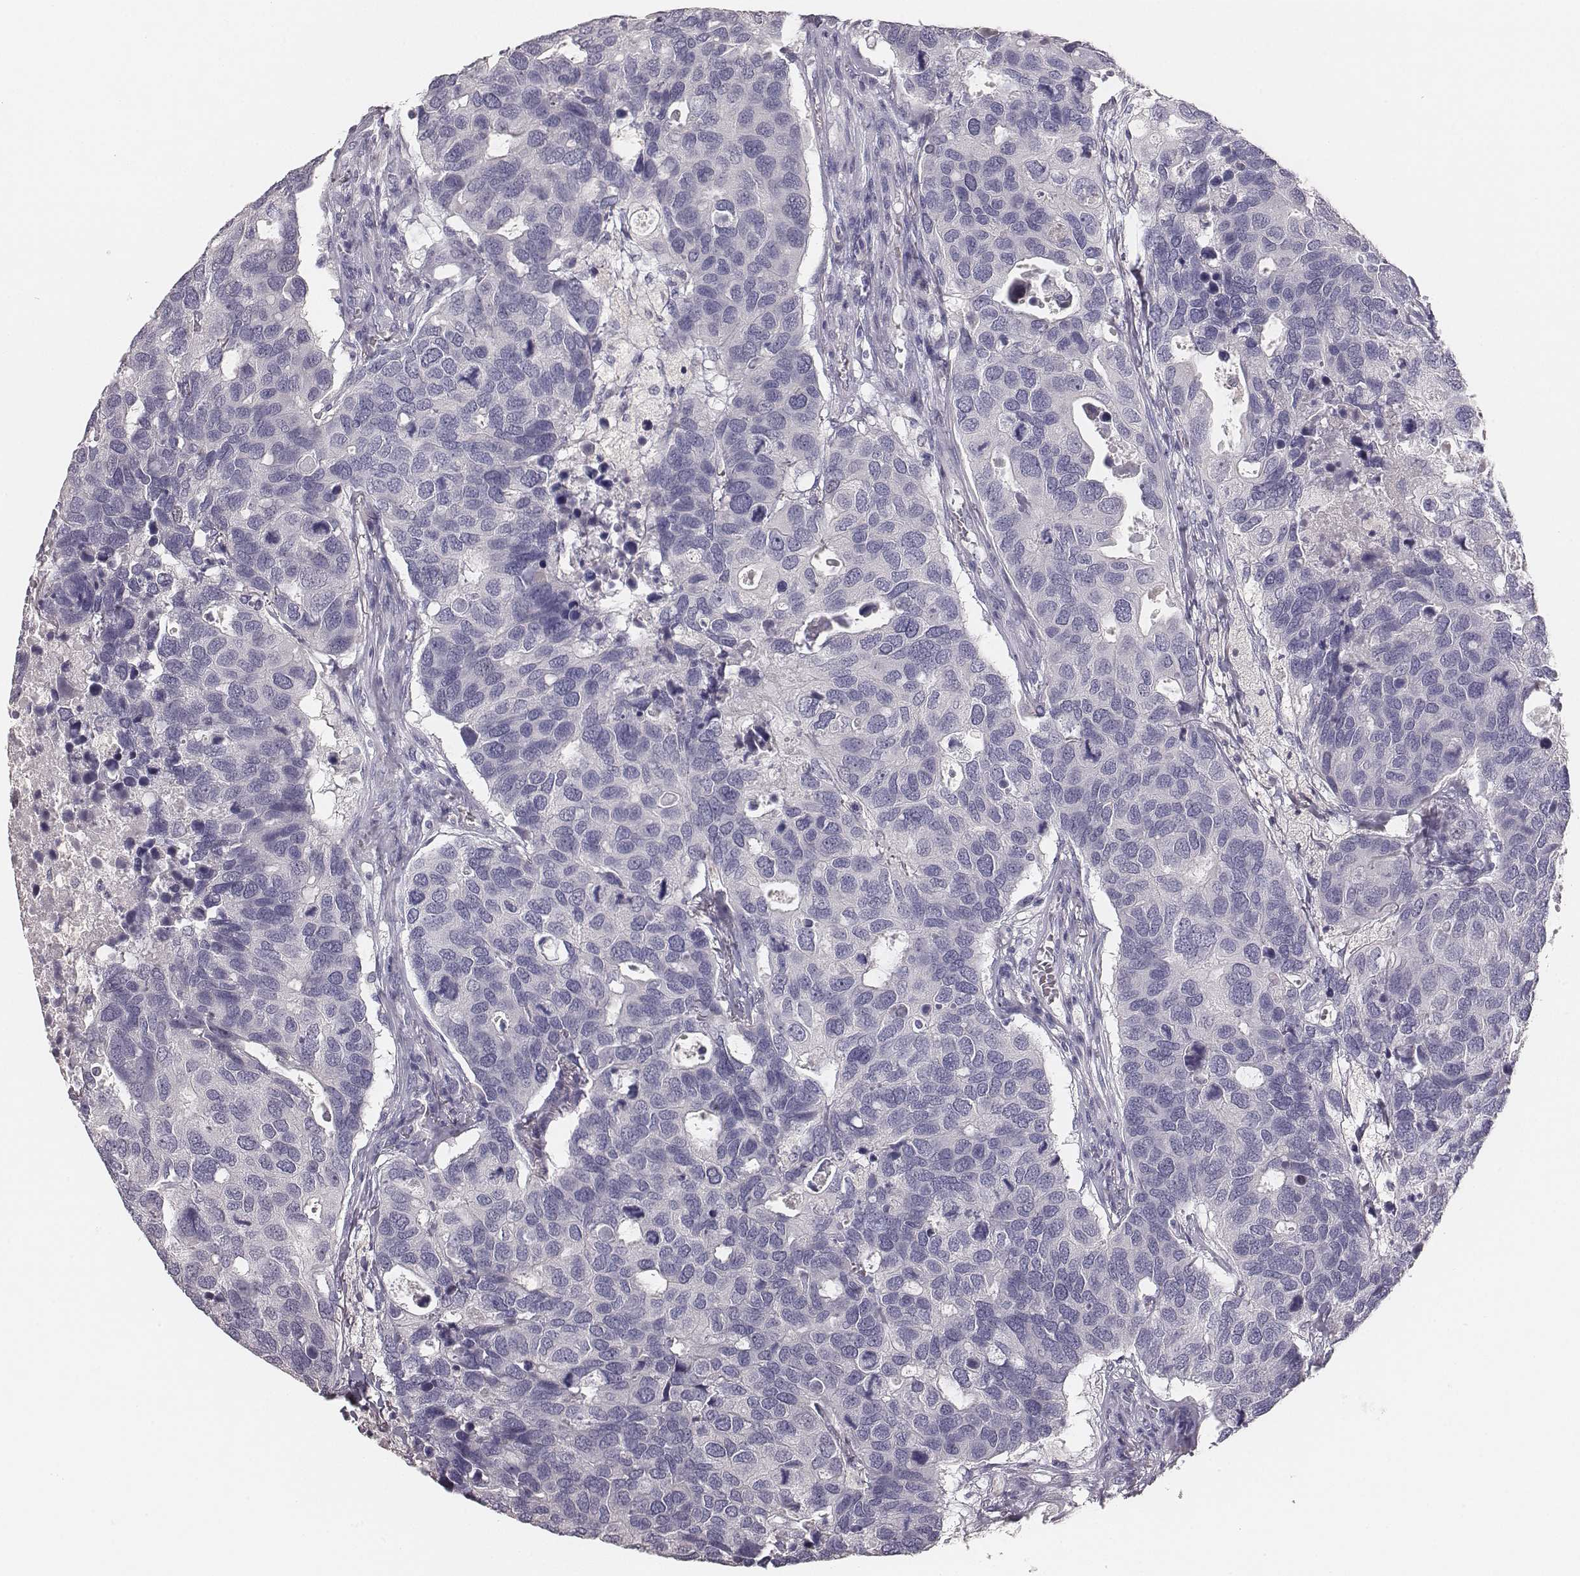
{"staining": {"intensity": "negative", "quantity": "none", "location": "none"}, "tissue": "breast cancer", "cell_type": "Tumor cells", "image_type": "cancer", "snomed": [{"axis": "morphology", "description": "Duct carcinoma"}, {"axis": "topography", "description": "Breast"}], "caption": "Histopathology image shows no protein positivity in tumor cells of intraductal carcinoma (breast) tissue. (DAB (3,3'-diaminobenzidine) immunohistochemistry (IHC) visualized using brightfield microscopy, high magnification).", "gene": "MYH6", "patient": {"sex": "female", "age": 83}}